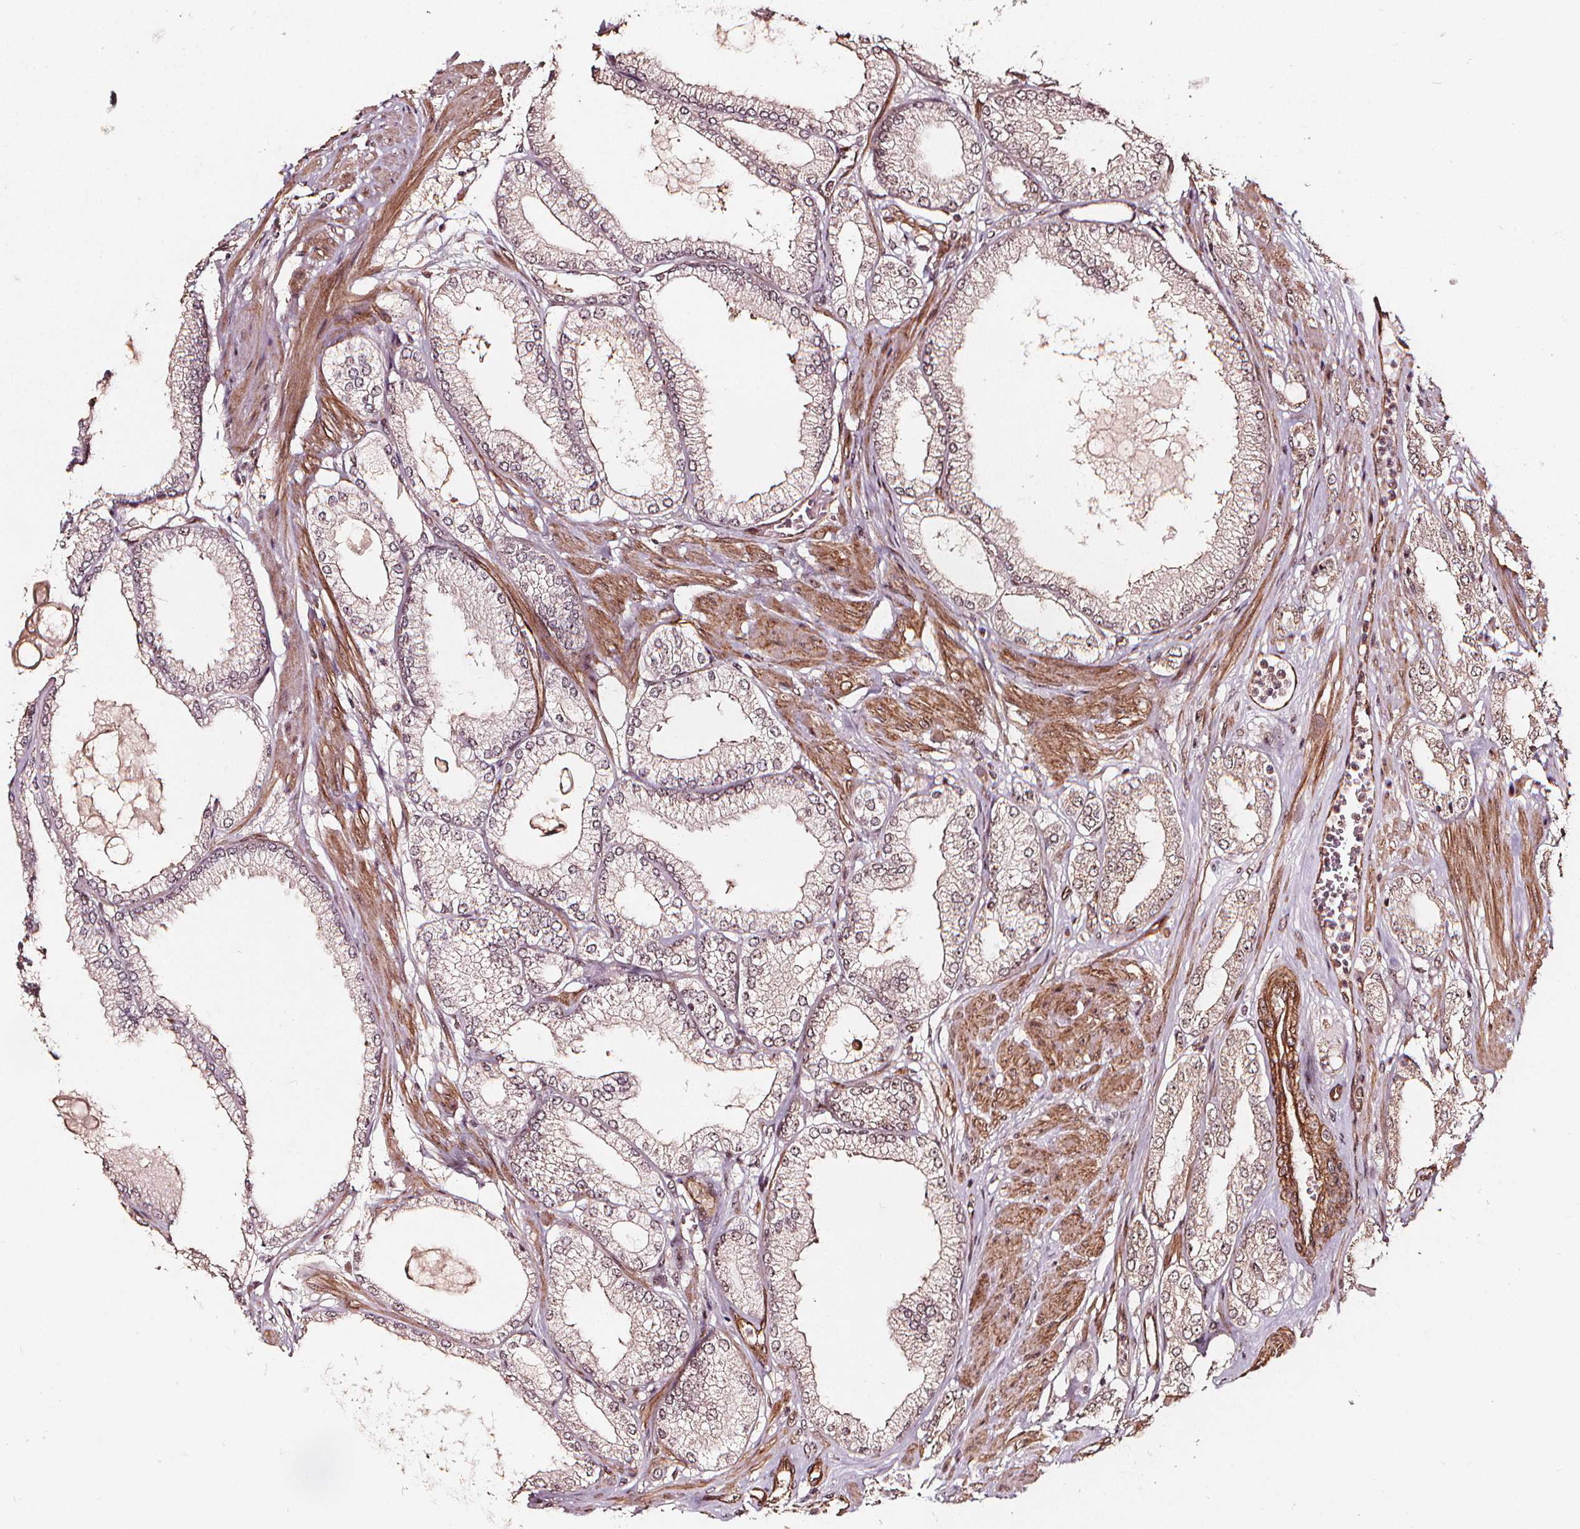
{"staining": {"intensity": "negative", "quantity": "none", "location": "none"}, "tissue": "prostate cancer", "cell_type": "Tumor cells", "image_type": "cancer", "snomed": [{"axis": "morphology", "description": "Adenocarcinoma, High grade"}, {"axis": "topography", "description": "Prostate"}], "caption": "Prostate cancer (adenocarcinoma (high-grade)) was stained to show a protein in brown. There is no significant positivity in tumor cells. Nuclei are stained in blue.", "gene": "EXOSC9", "patient": {"sex": "male", "age": 68}}